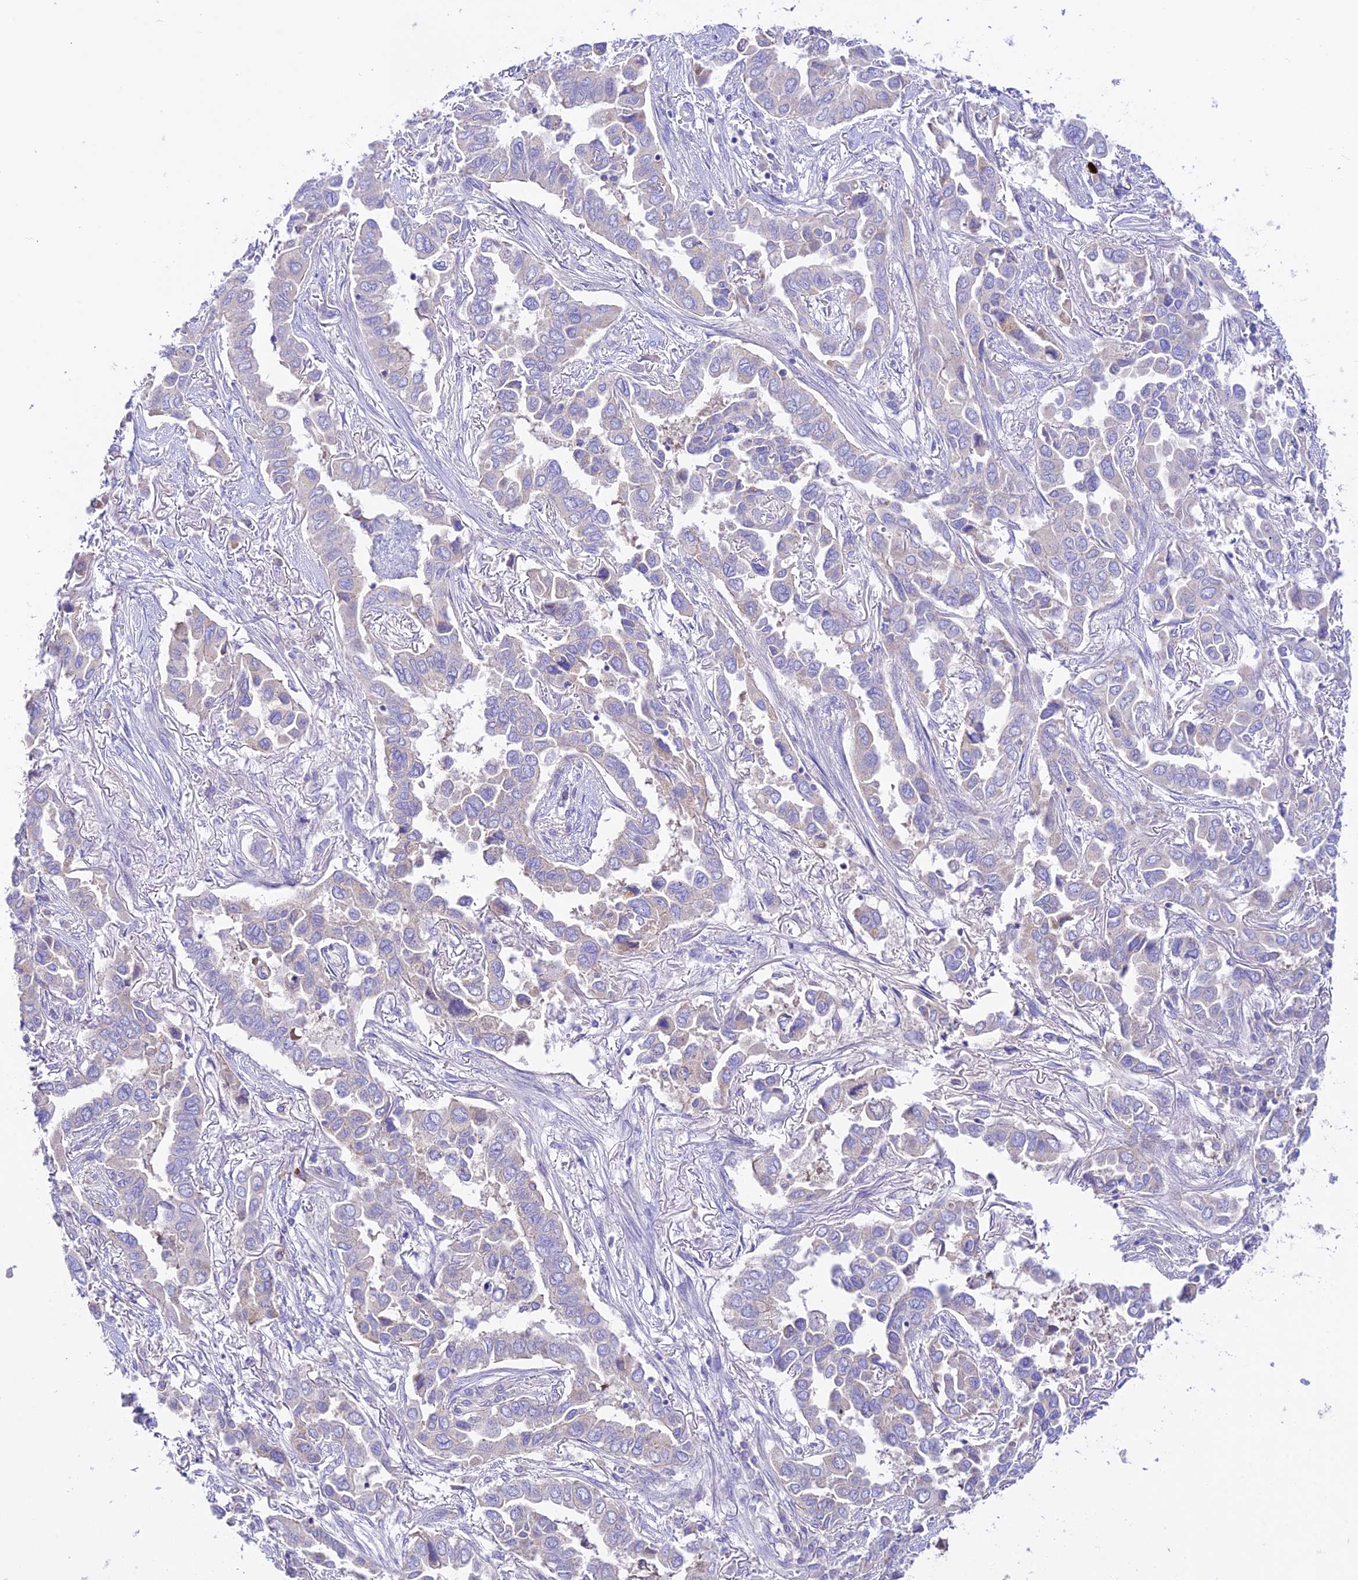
{"staining": {"intensity": "negative", "quantity": "none", "location": "none"}, "tissue": "lung cancer", "cell_type": "Tumor cells", "image_type": "cancer", "snomed": [{"axis": "morphology", "description": "Adenocarcinoma, NOS"}, {"axis": "topography", "description": "Lung"}], "caption": "DAB (3,3'-diaminobenzidine) immunohistochemical staining of human lung cancer shows no significant staining in tumor cells. Nuclei are stained in blue.", "gene": "NLRP9", "patient": {"sex": "female", "age": 76}}